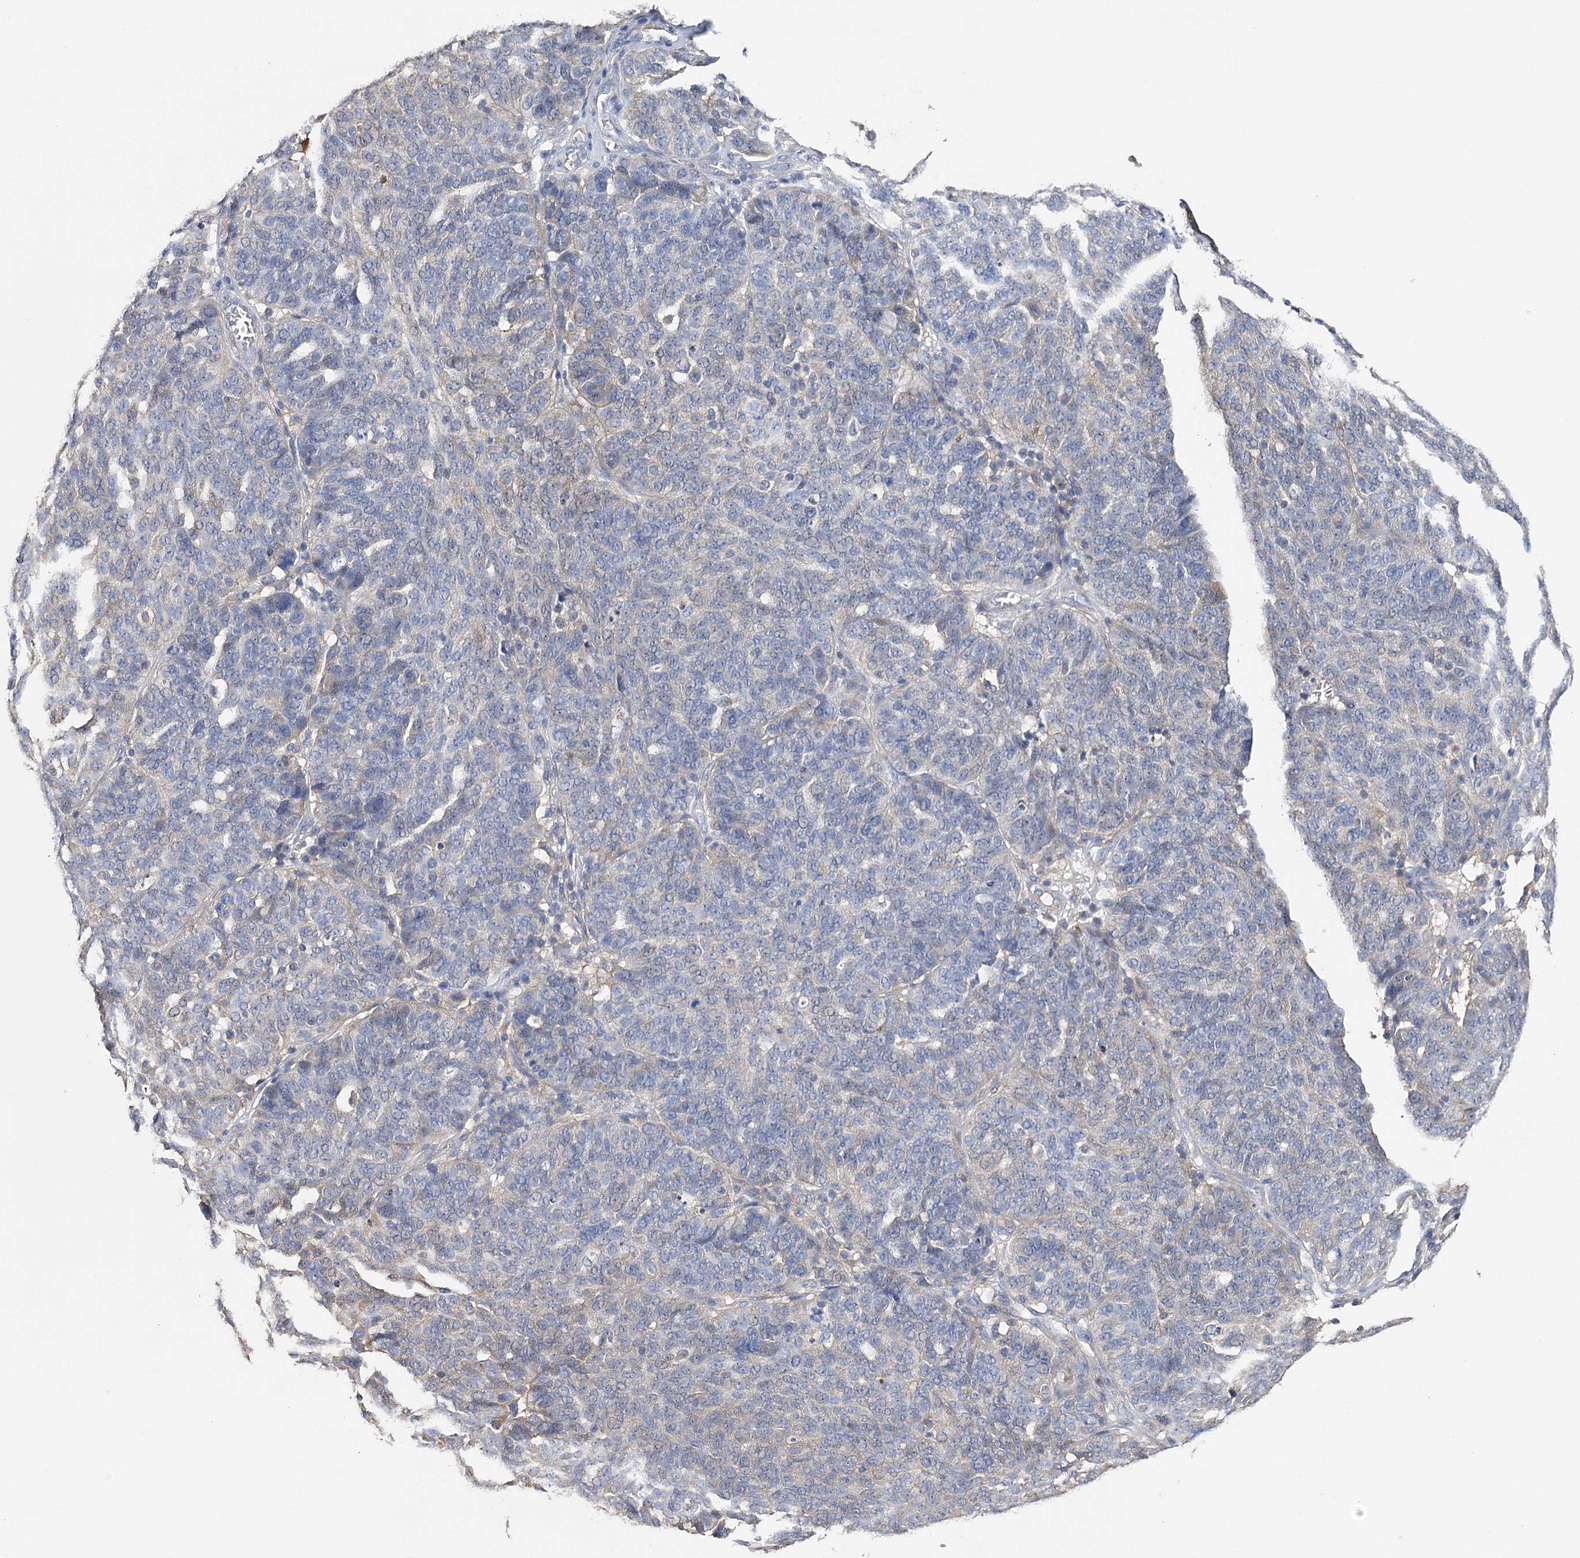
{"staining": {"intensity": "negative", "quantity": "none", "location": "none"}, "tissue": "ovarian cancer", "cell_type": "Tumor cells", "image_type": "cancer", "snomed": [{"axis": "morphology", "description": "Cystadenocarcinoma, serous, NOS"}, {"axis": "topography", "description": "Ovary"}], "caption": "Photomicrograph shows no protein expression in tumor cells of serous cystadenocarcinoma (ovarian) tissue.", "gene": "EPYC", "patient": {"sex": "female", "age": 59}}